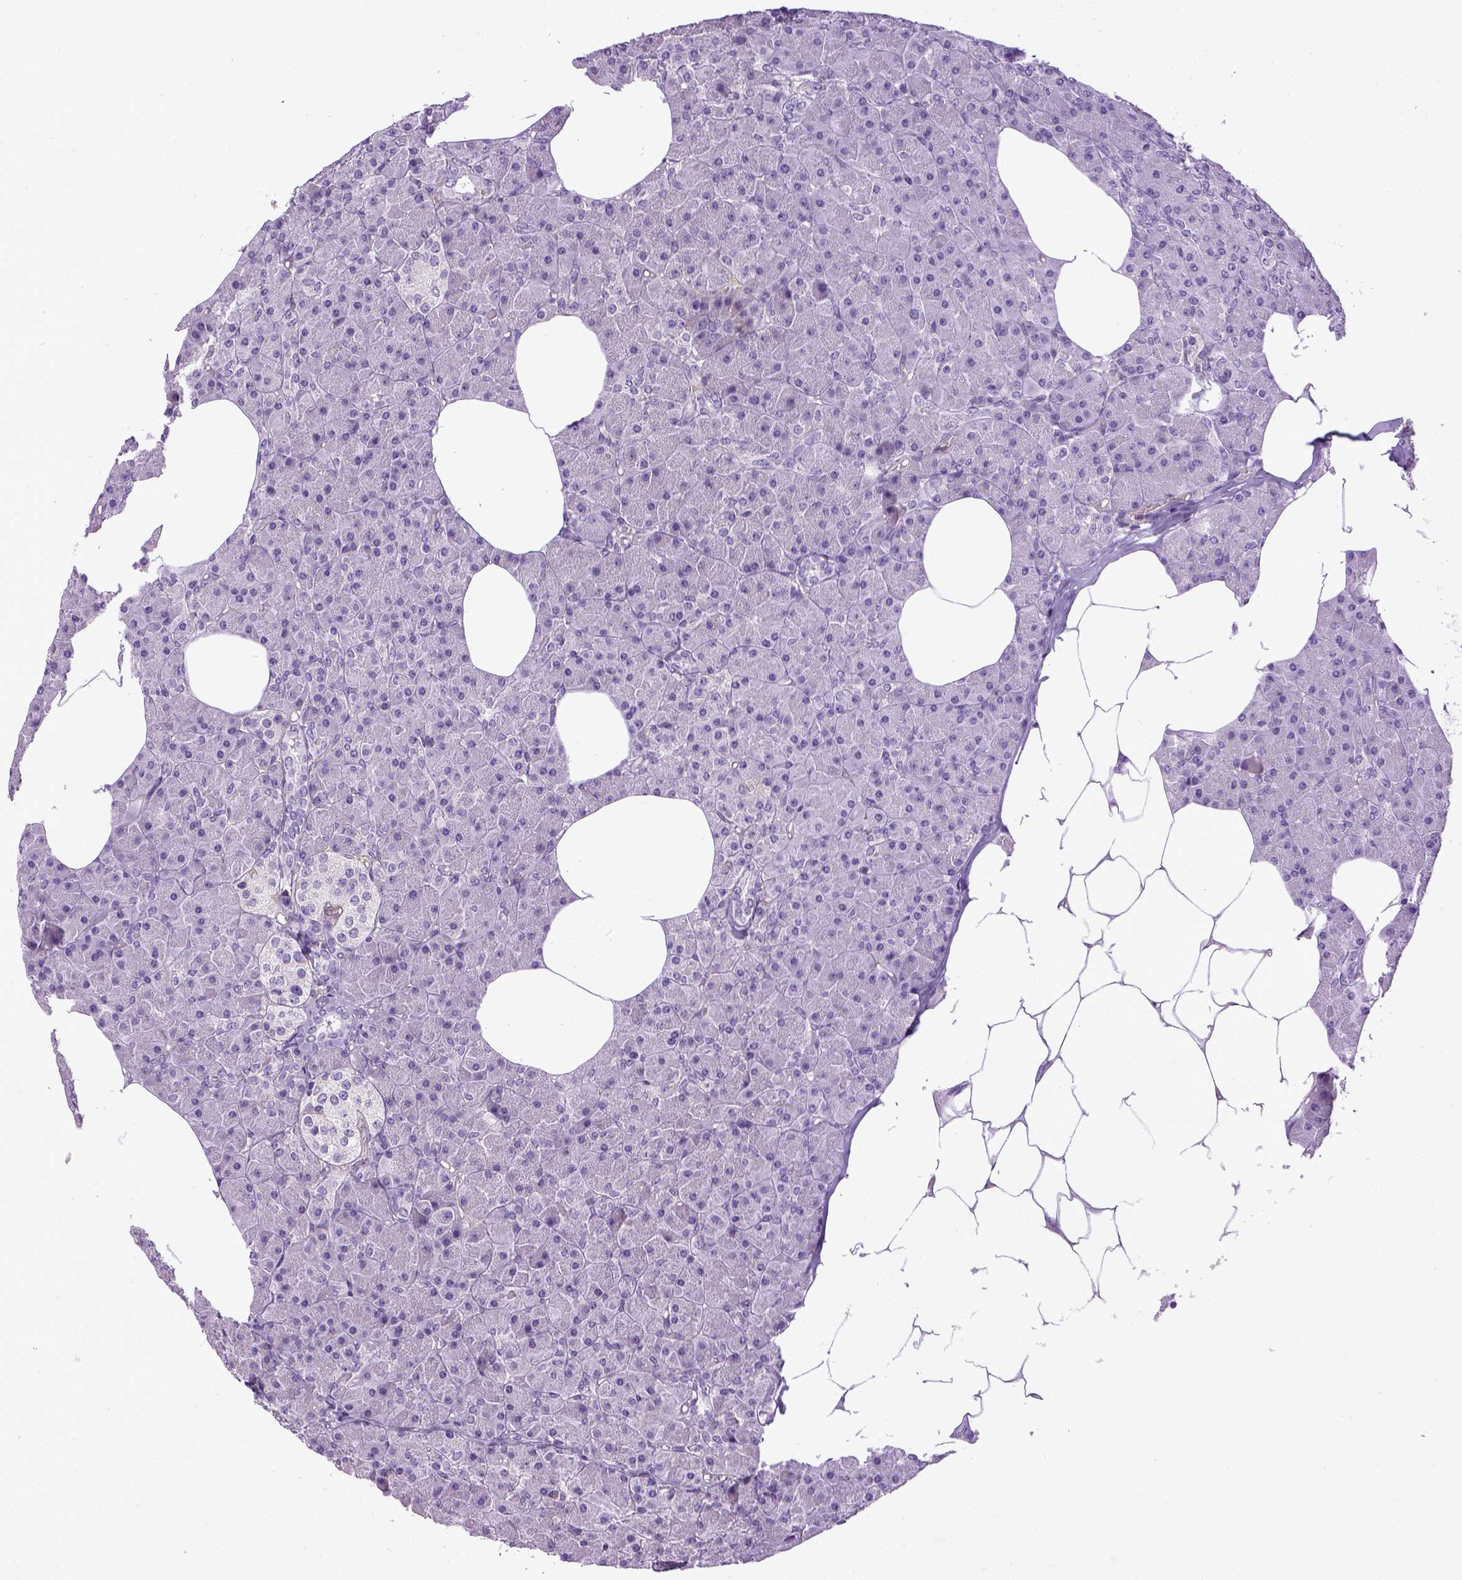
{"staining": {"intensity": "negative", "quantity": "none", "location": "none"}, "tissue": "pancreas", "cell_type": "Exocrine glandular cells", "image_type": "normal", "snomed": [{"axis": "morphology", "description": "Normal tissue, NOS"}, {"axis": "topography", "description": "Pancreas"}], "caption": "Pancreas was stained to show a protein in brown. There is no significant expression in exocrine glandular cells. (Immunohistochemistry, brightfield microscopy, high magnification).", "gene": "ENG", "patient": {"sex": "female", "age": 45}}